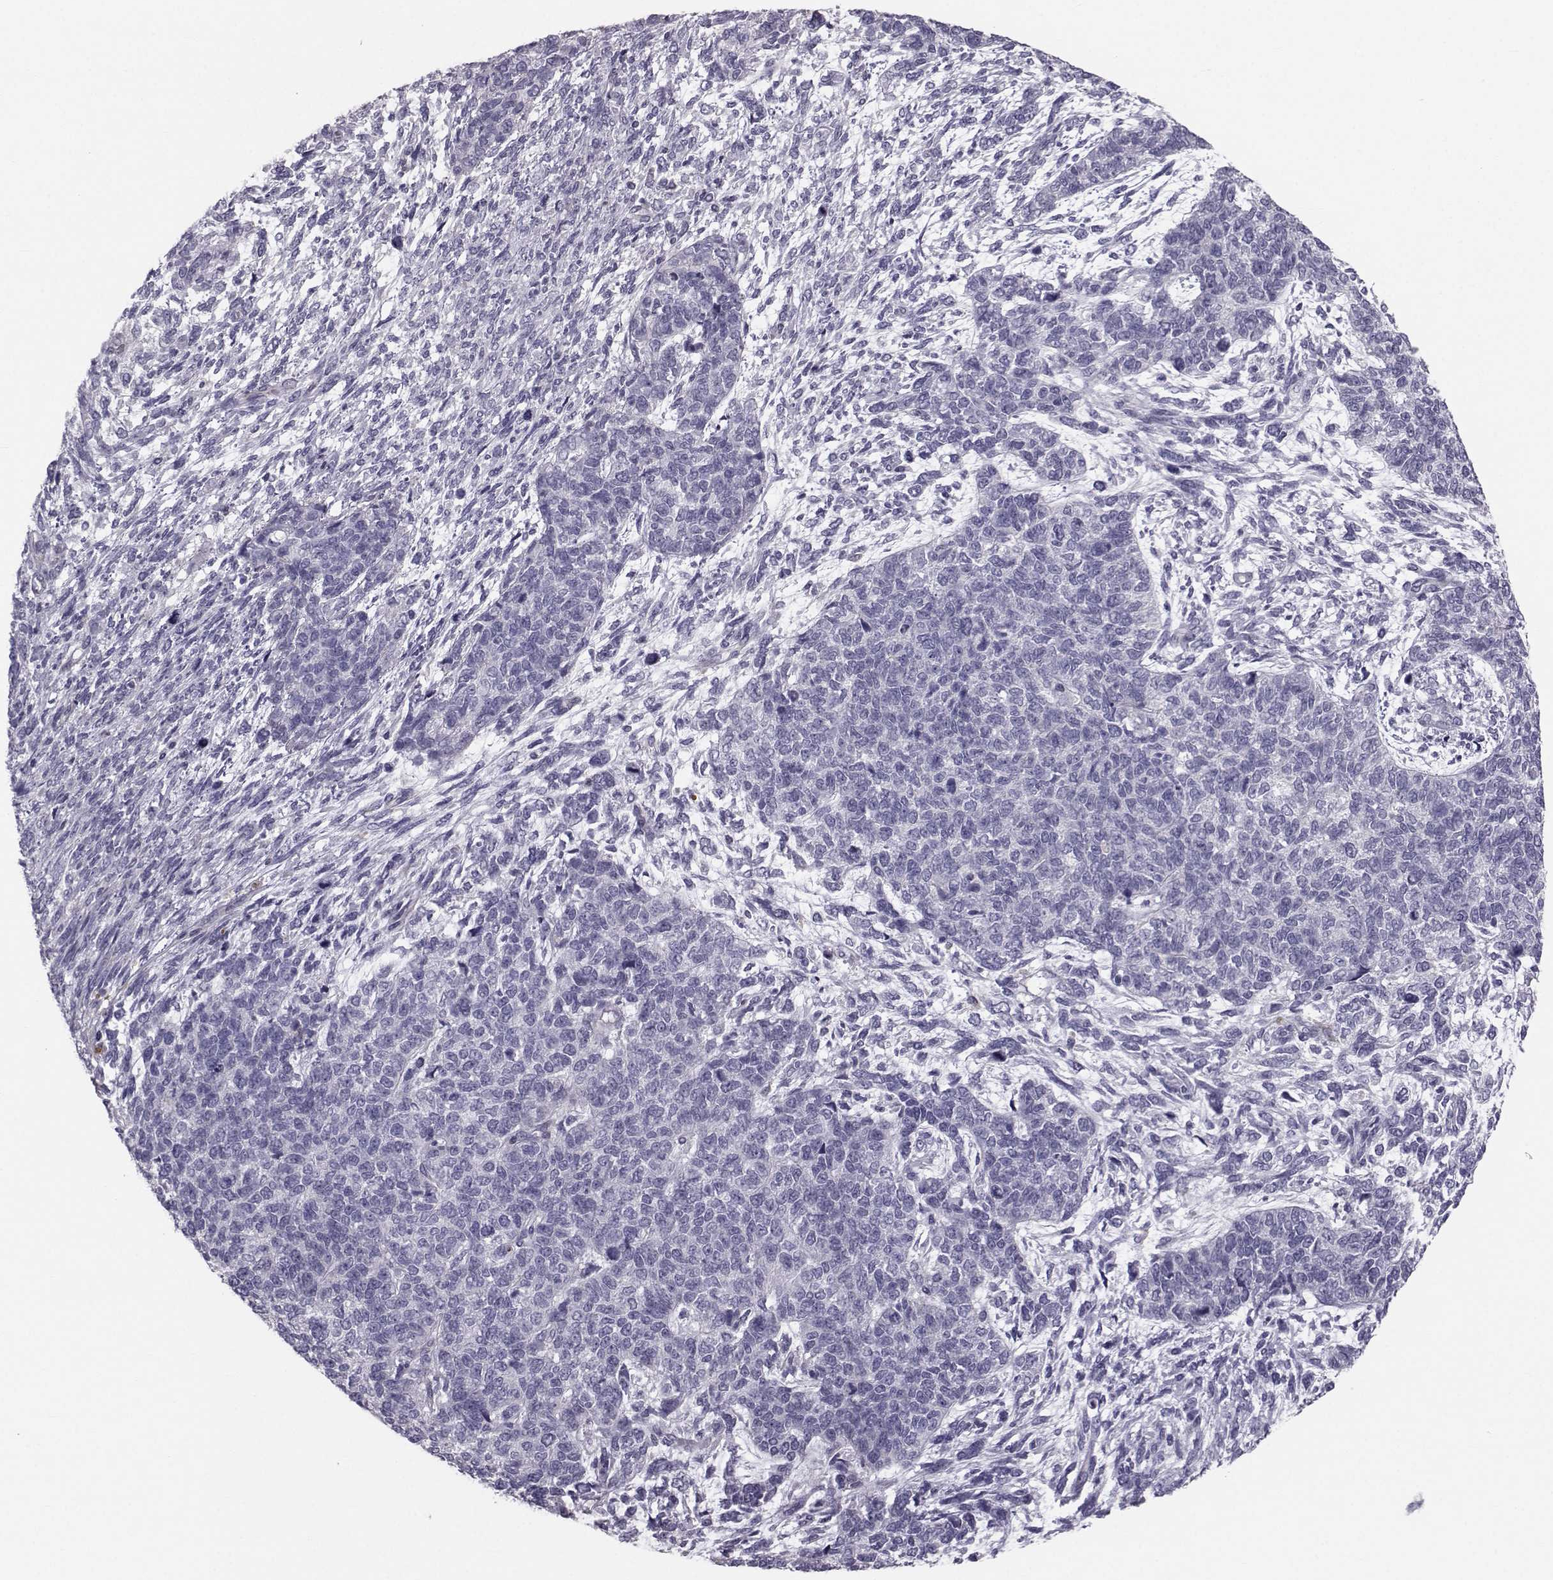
{"staining": {"intensity": "negative", "quantity": "none", "location": "none"}, "tissue": "cervical cancer", "cell_type": "Tumor cells", "image_type": "cancer", "snomed": [{"axis": "morphology", "description": "Squamous cell carcinoma, NOS"}, {"axis": "topography", "description": "Cervix"}], "caption": "This is a image of immunohistochemistry (IHC) staining of squamous cell carcinoma (cervical), which shows no staining in tumor cells. (DAB (3,3'-diaminobenzidine) immunohistochemistry visualized using brightfield microscopy, high magnification).", "gene": "GARIN3", "patient": {"sex": "female", "age": 63}}